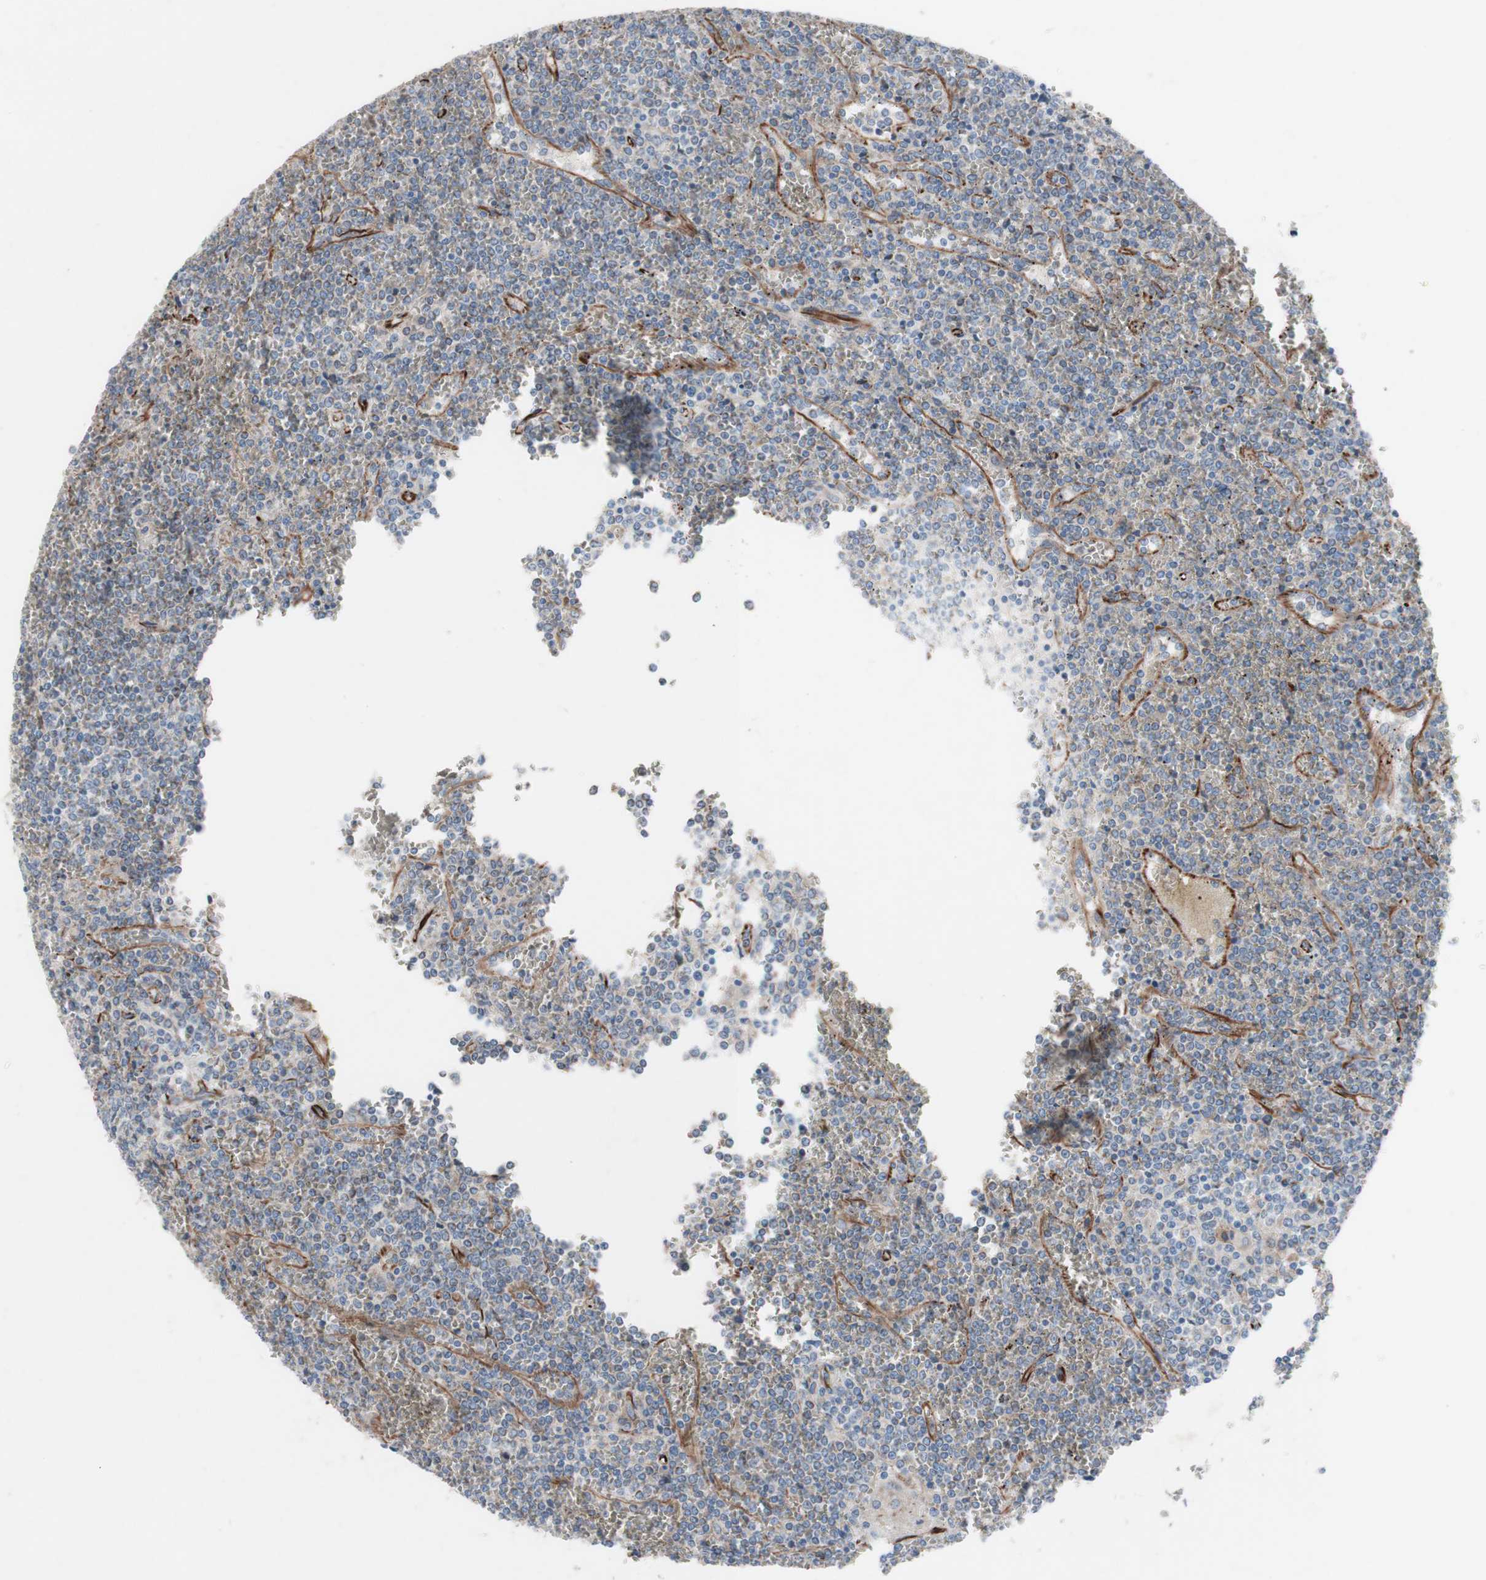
{"staining": {"intensity": "weak", "quantity": "25%-75%", "location": "cytoplasmic/membranous"}, "tissue": "lymphoma", "cell_type": "Tumor cells", "image_type": "cancer", "snomed": [{"axis": "morphology", "description": "Malignant lymphoma, non-Hodgkin's type, Low grade"}, {"axis": "topography", "description": "Spleen"}], "caption": "Human low-grade malignant lymphoma, non-Hodgkin's type stained with a brown dye shows weak cytoplasmic/membranous positive positivity in approximately 25%-75% of tumor cells.", "gene": "AGPAT5", "patient": {"sex": "female", "age": 19}}